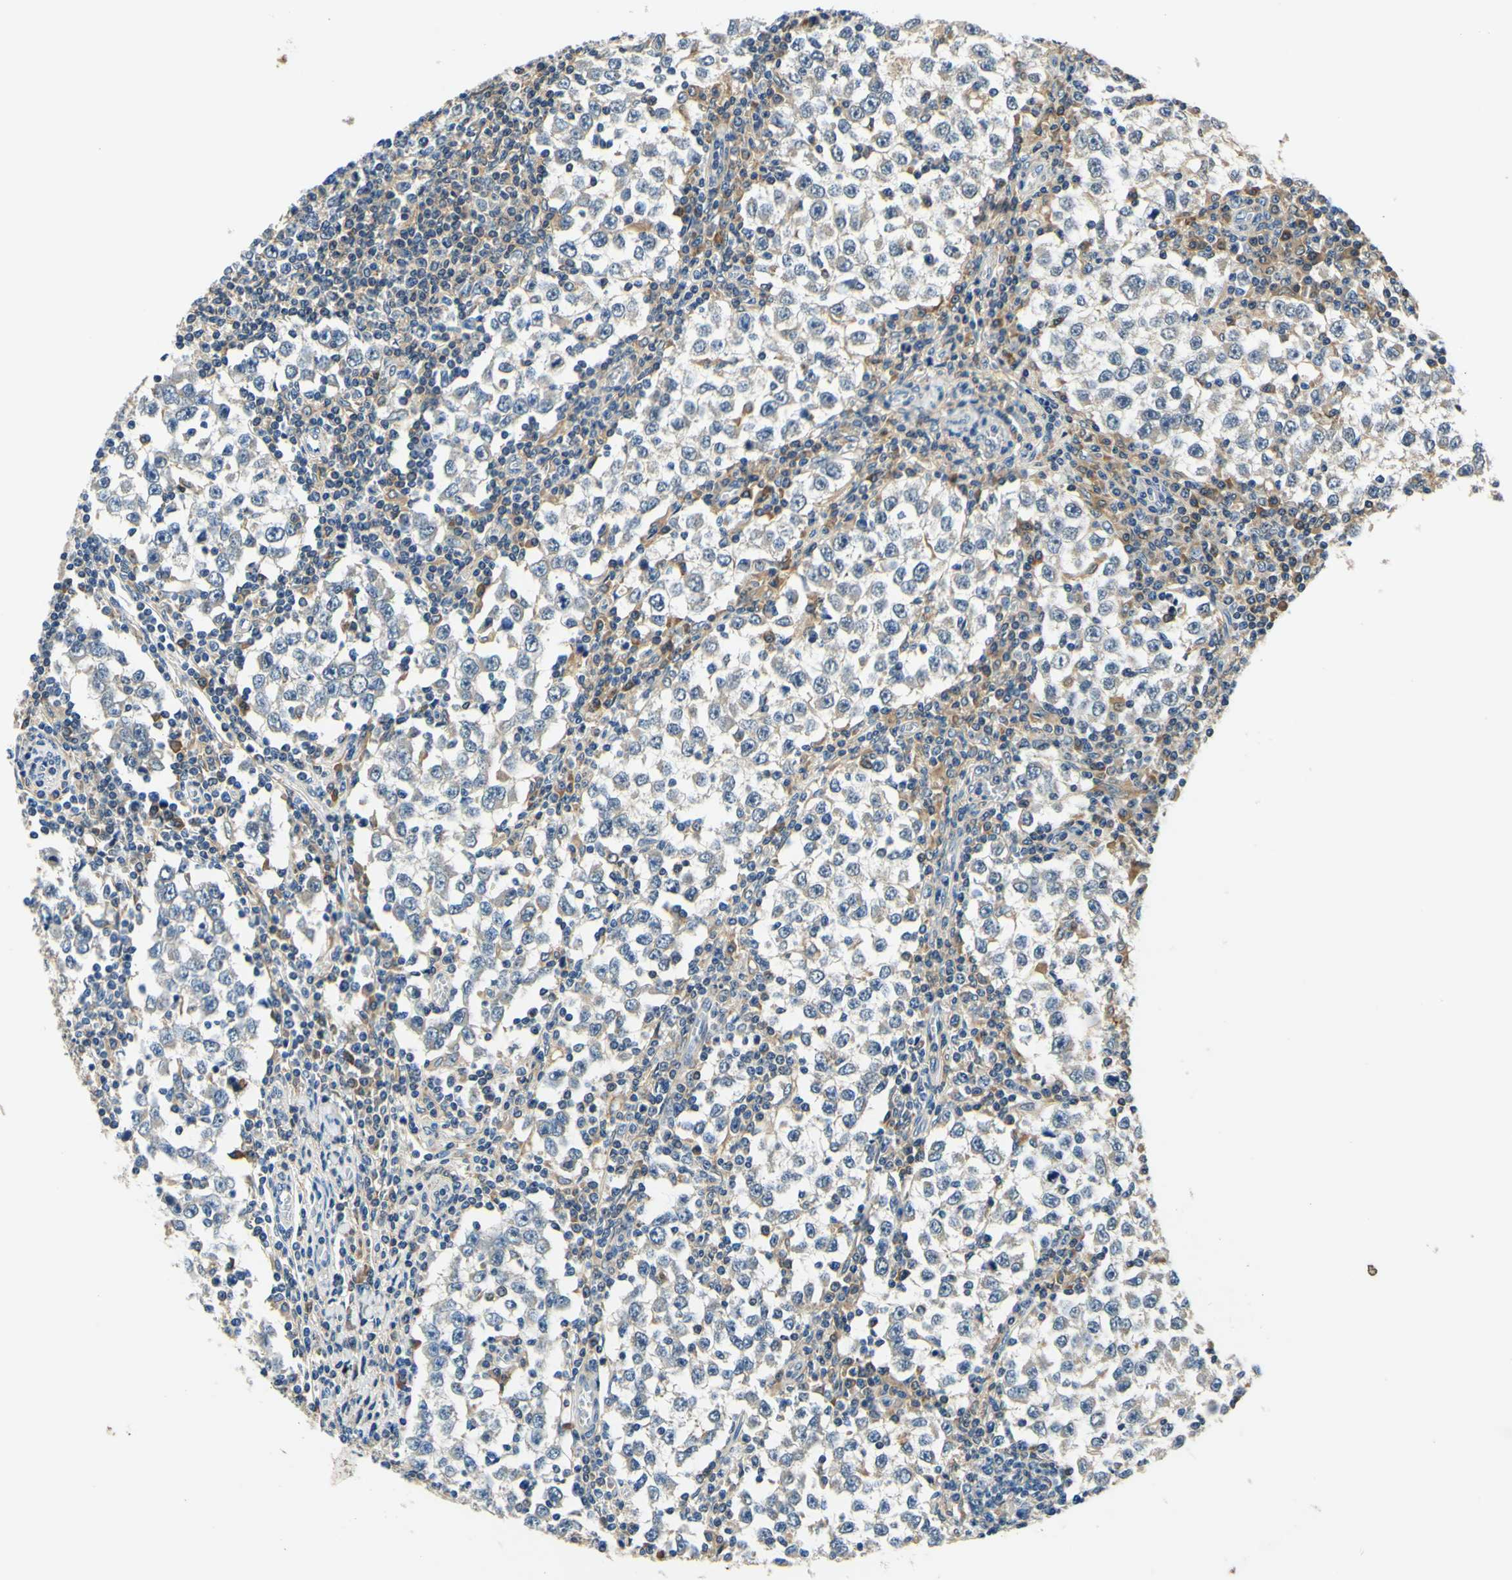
{"staining": {"intensity": "weak", "quantity": "<25%", "location": "cytoplasmic/membranous"}, "tissue": "testis cancer", "cell_type": "Tumor cells", "image_type": "cancer", "snomed": [{"axis": "morphology", "description": "Seminoma, NOS"}, {"axis": "topography", "description": "Testis"}], "caption": "Immunohistochemistry (IHC) micrograph of neoplastic tissue: seminoma (testis) stained with DAB displays no significant protein staining in tumor cells. (Stains: DAB (3,3'-diaminobenzidine) immunohistochemistry (IHC) with hematoxylin counter stain, Microscopy: brightfield microscopy at high magnification).", "gene": "PLA2G4A", "patient": {"sex": "male", "age": 65}}